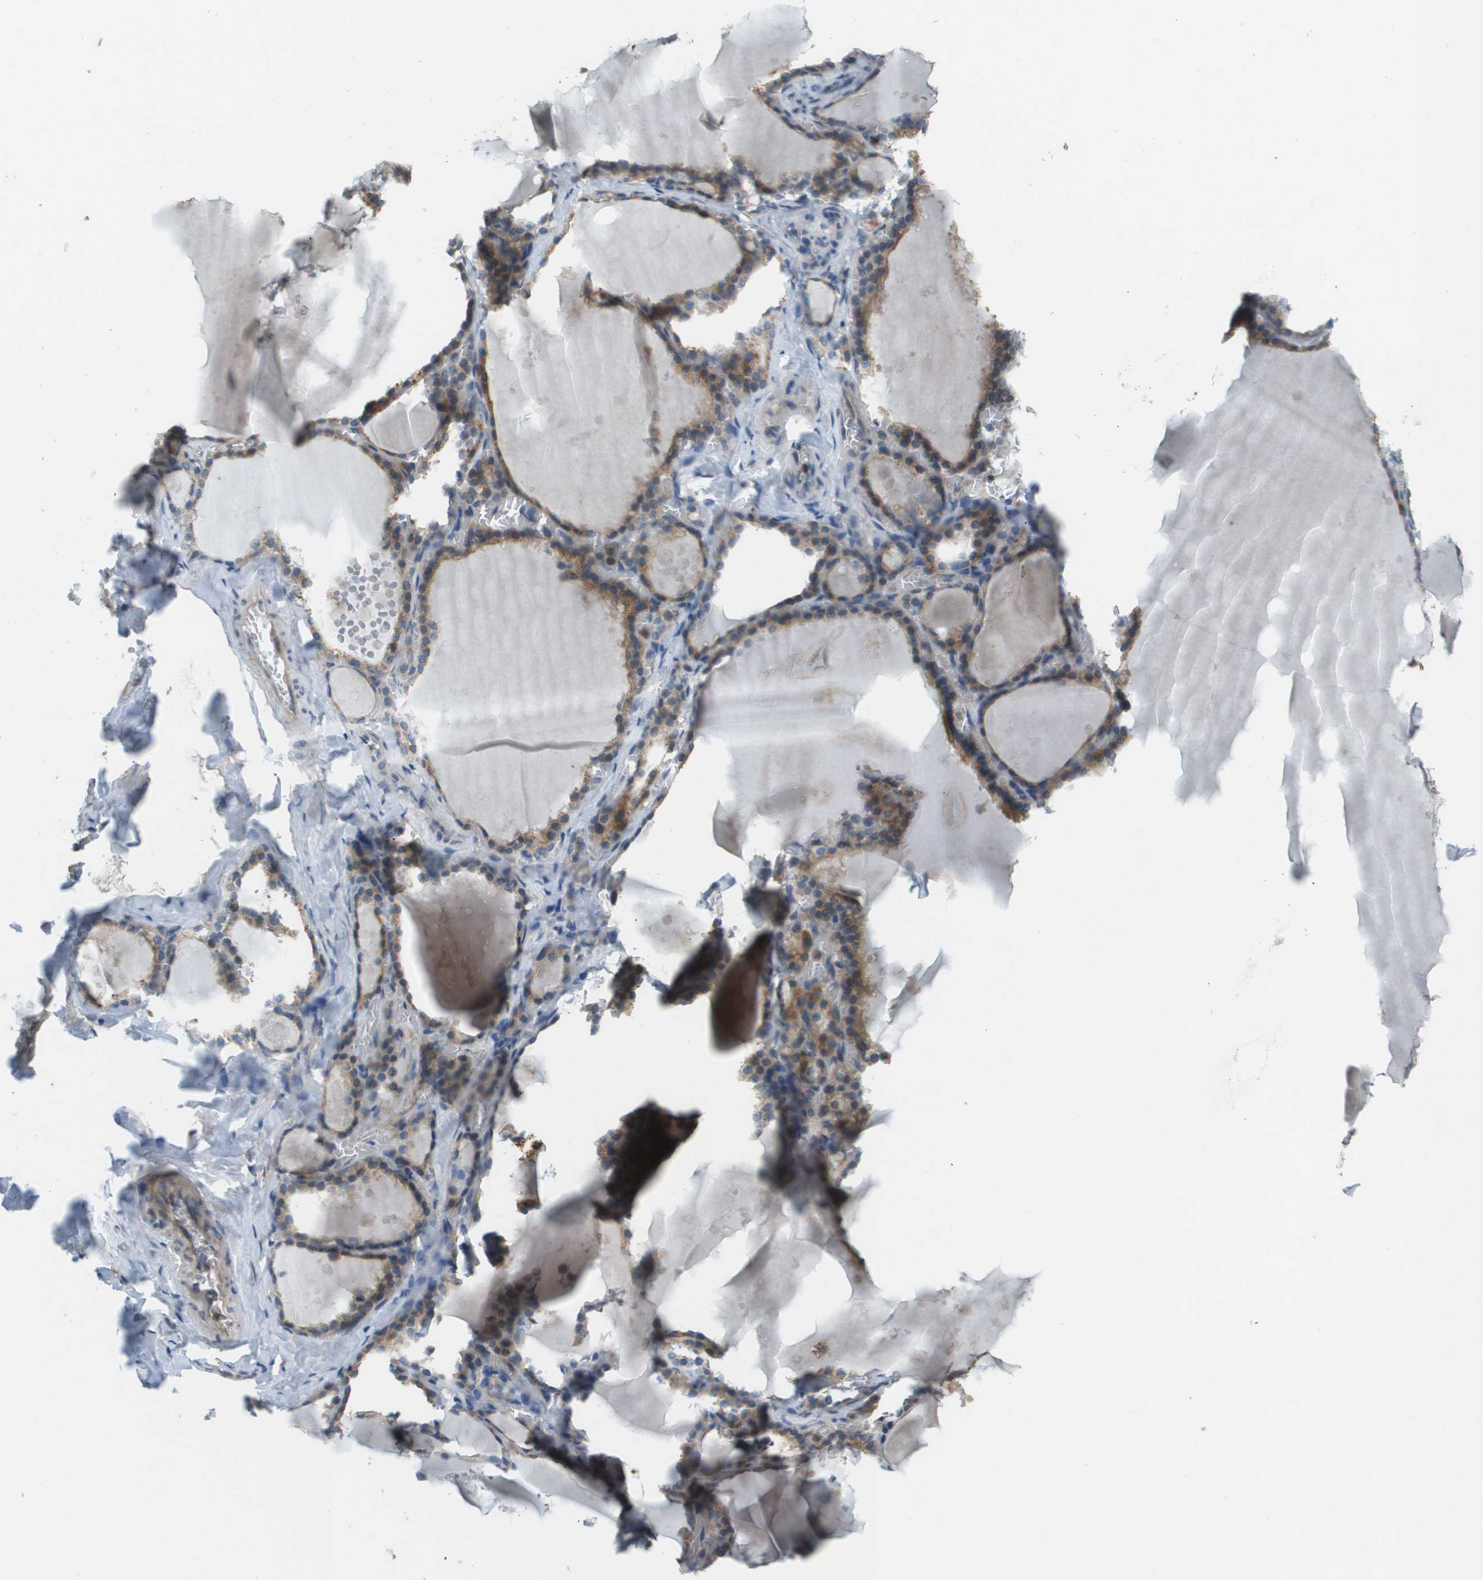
{"staining": {"intensity": "weak", "quantity": ">75%", "location": "cytoplasmic/membranous"}, "tissue": "thyroid gland", "cell_type": "Glandular cells", "image_type": "normal", "snomed": [{"axis": "morphology", "description": "Normal tissue, NOS"}, {"axis": "topography", "description": "Thyroid gland"}], "caption": "High-power microscopy captured an immunohistochemistry (IHC) histopathology image of benign thyroid gland, revealing weak cytoplasmic/membranous staining in about >75% of glandular cells. Ihc stains the protein of interest in brown and the nuclei are stained blue.", "gene": "SAMSN1", "patient": {"sex": "male", "age": 56}}